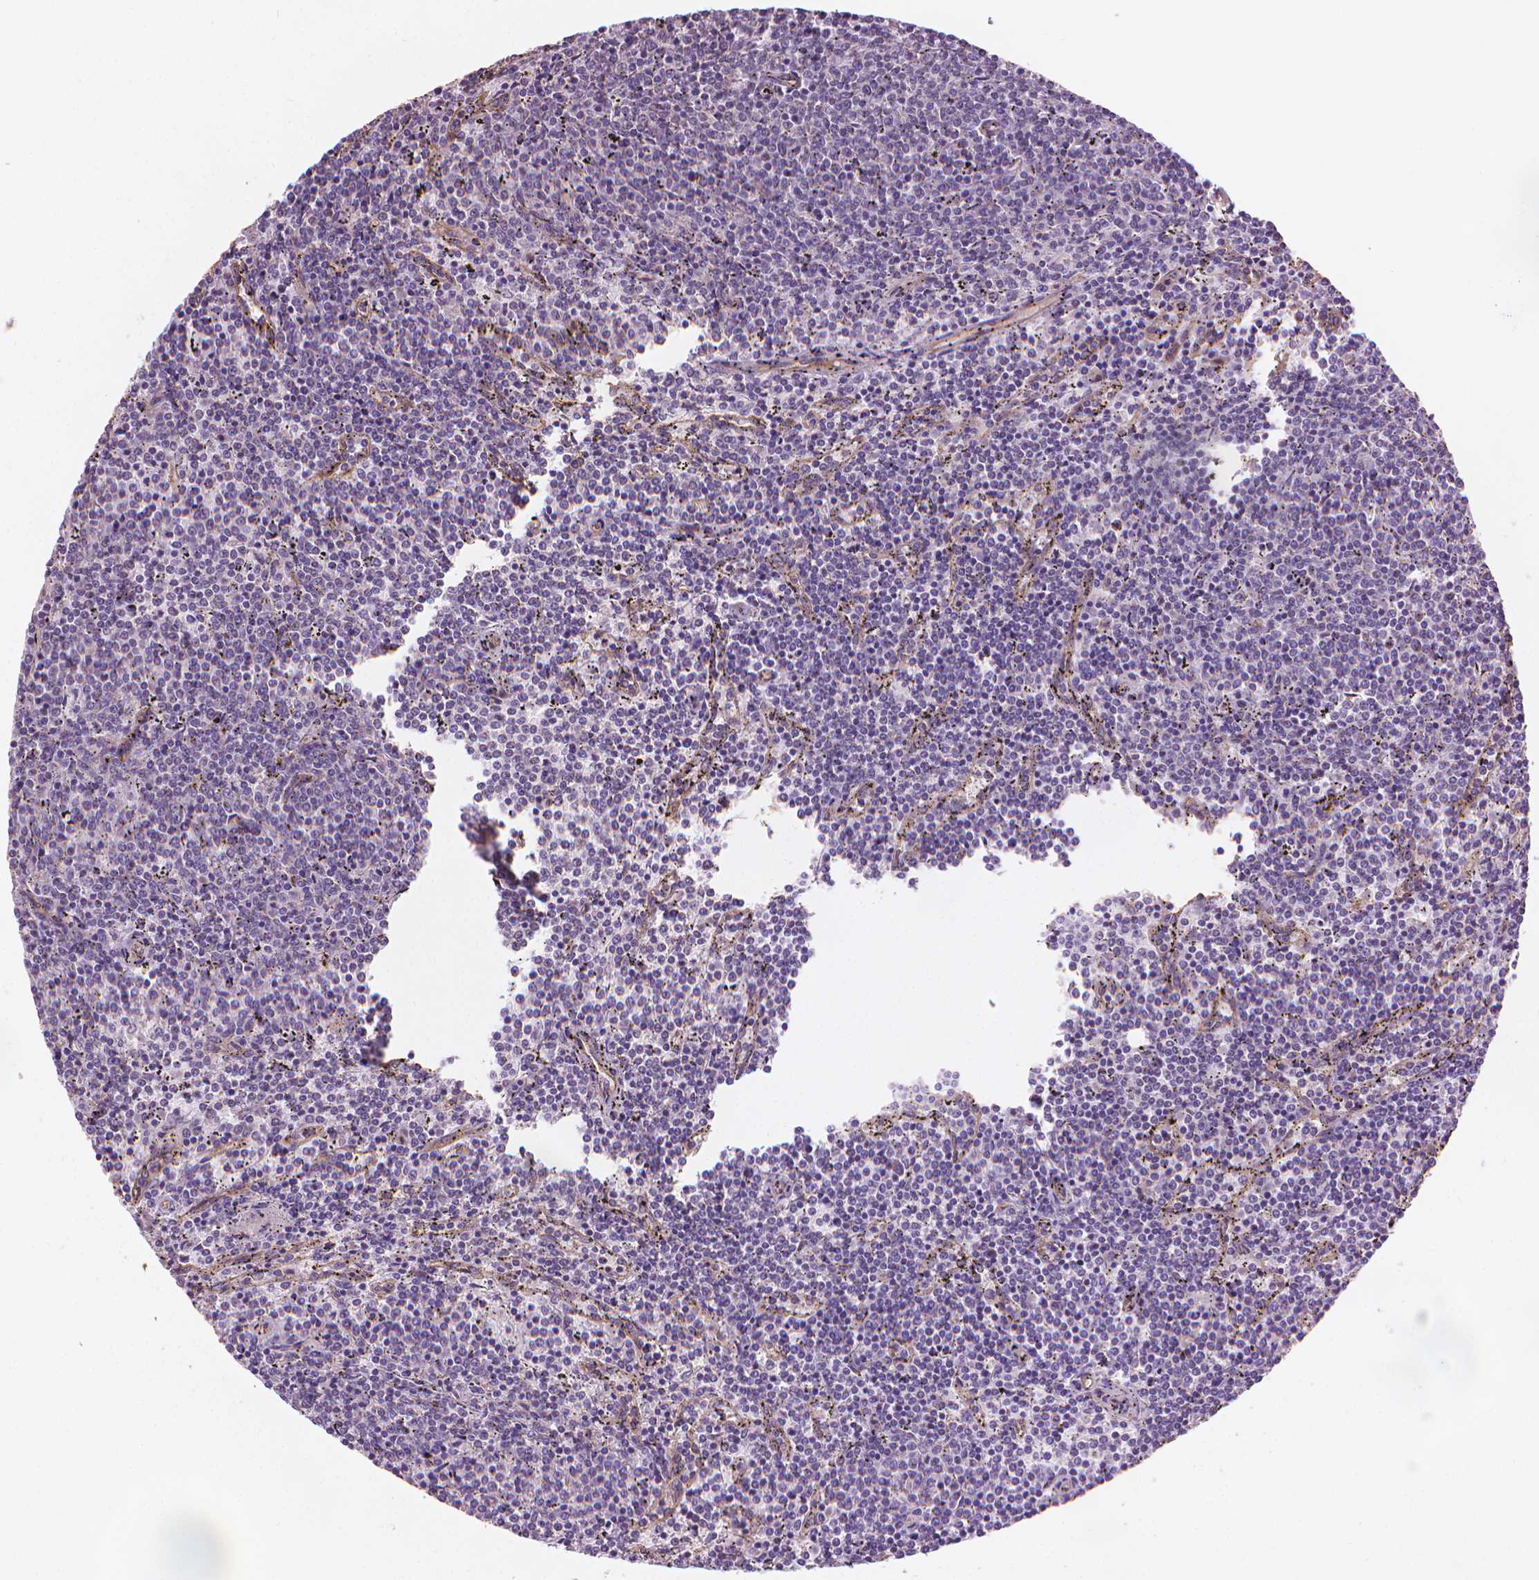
{"staining": {"intensity": "negative", "quantity": "none", "location": "none"}, "tissue": "lymphoma", "cell_type": "Tumor cells", "image_type": "cancer", "snomed": [{"axis": "morphology", "description": "Malignant lymphoma, non-Hodgkin's type, Low grade"}, {"axis": "topography", "description": "Spleen"}], "caption": "Immunohistochemical staining of lymphoma reveals no significant expression in tumor cells. (DAB IHC with hematoxylin counter stain).", "gene": "TTC29", "patient": {"sex": "female", "age": 50}}